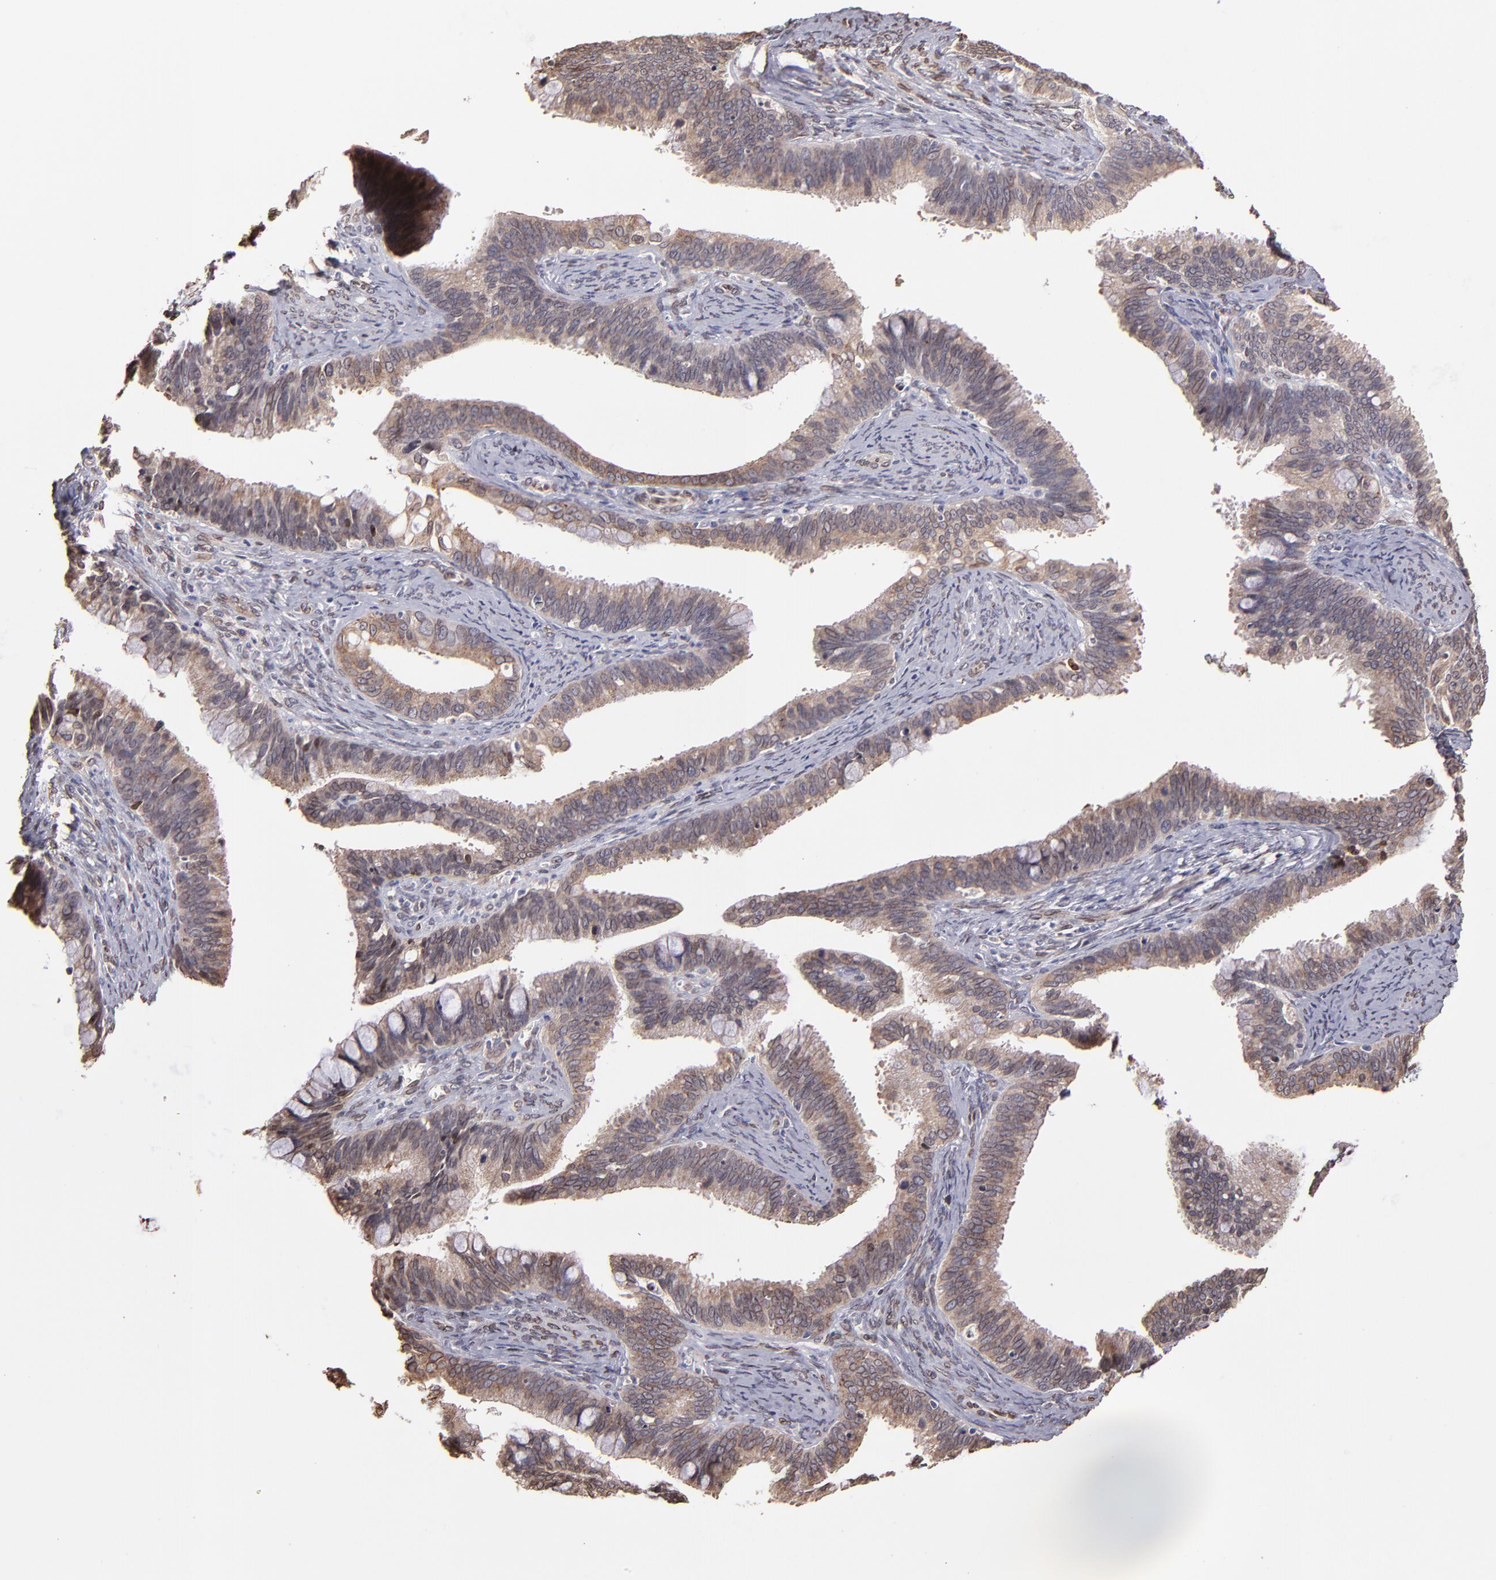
{"staining": {"intensity": "weak", "quantity": ">75%", "location": "cytoplasmic/membranous"}, "tissue": "cervical cancer", "cell_type": "Tumor cells", "image_type": "cancer", "snomed": [{"axis": "morphology", "description": "Adenocarcinoma, NOS"}, {"axis": "topography", "description": "Cervix"}], "caption": "Protein expression analysis of cervical adenocarcinoma exhibits weak cytoplasmic/membranous expression in about >75% of tumor cells. The protein is shown in brown color, while the nuclei are stained blue.", "gene": "PUM3", "patient": {"sex": "female", "age": 47}}